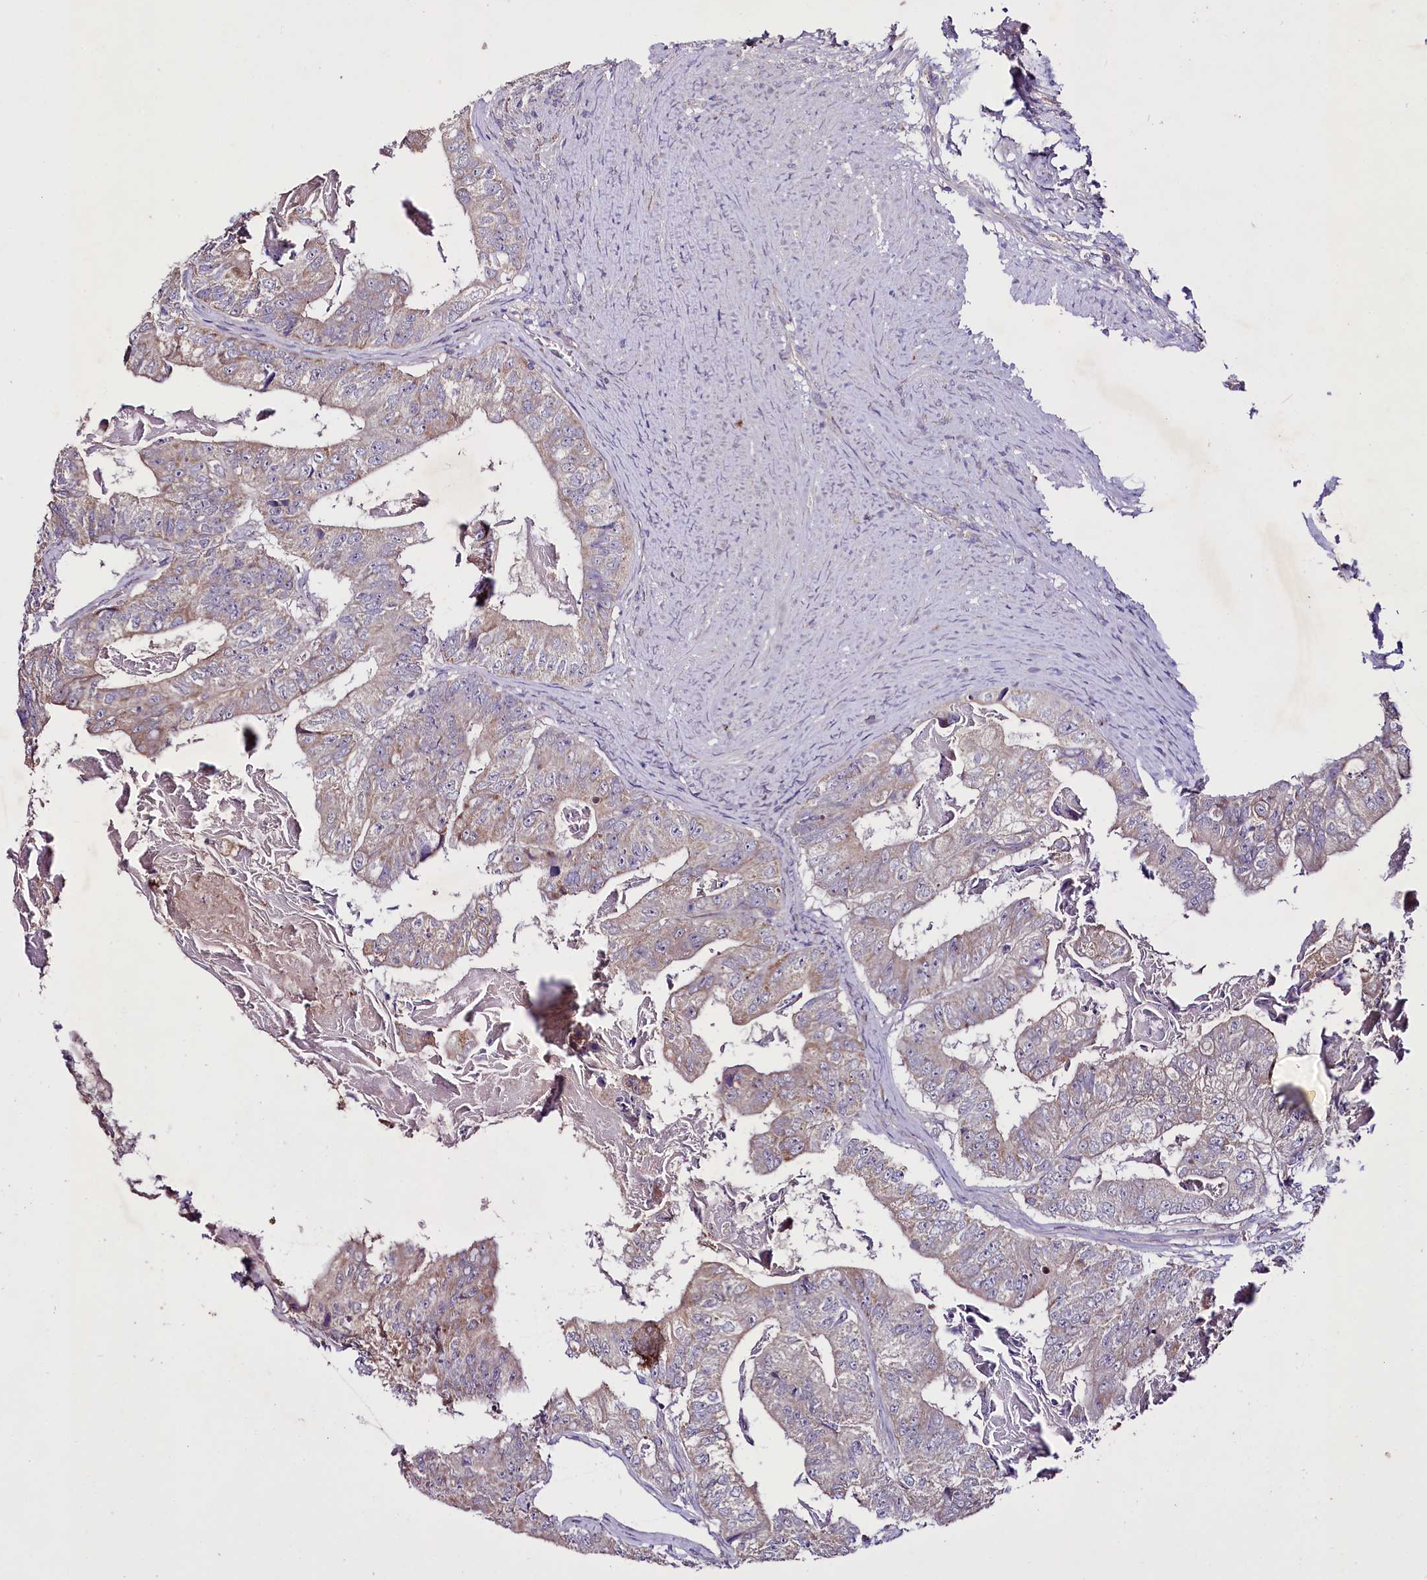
{"staining": {"intensity": "weak", "quantity": "<25%", "location": "cytoplasmic/membranous"}, "tissue": "colorectal cancer", "cell_type": "Tumor cells", "image_type": "cancer", "snomed": [{"axis": "morphology", "description": "Adenocarcinoma, NOS"}, {"axis": "topography", "description": "Colon"}], "caption": "Immunohistochemistry histopathology image of human adenocarcinoma (colorectal) stained for a protein (brown), which displays no positivity in tumor cells.", "gene": "ZNF45", "patient": {"sex": "female", "age": 67}}